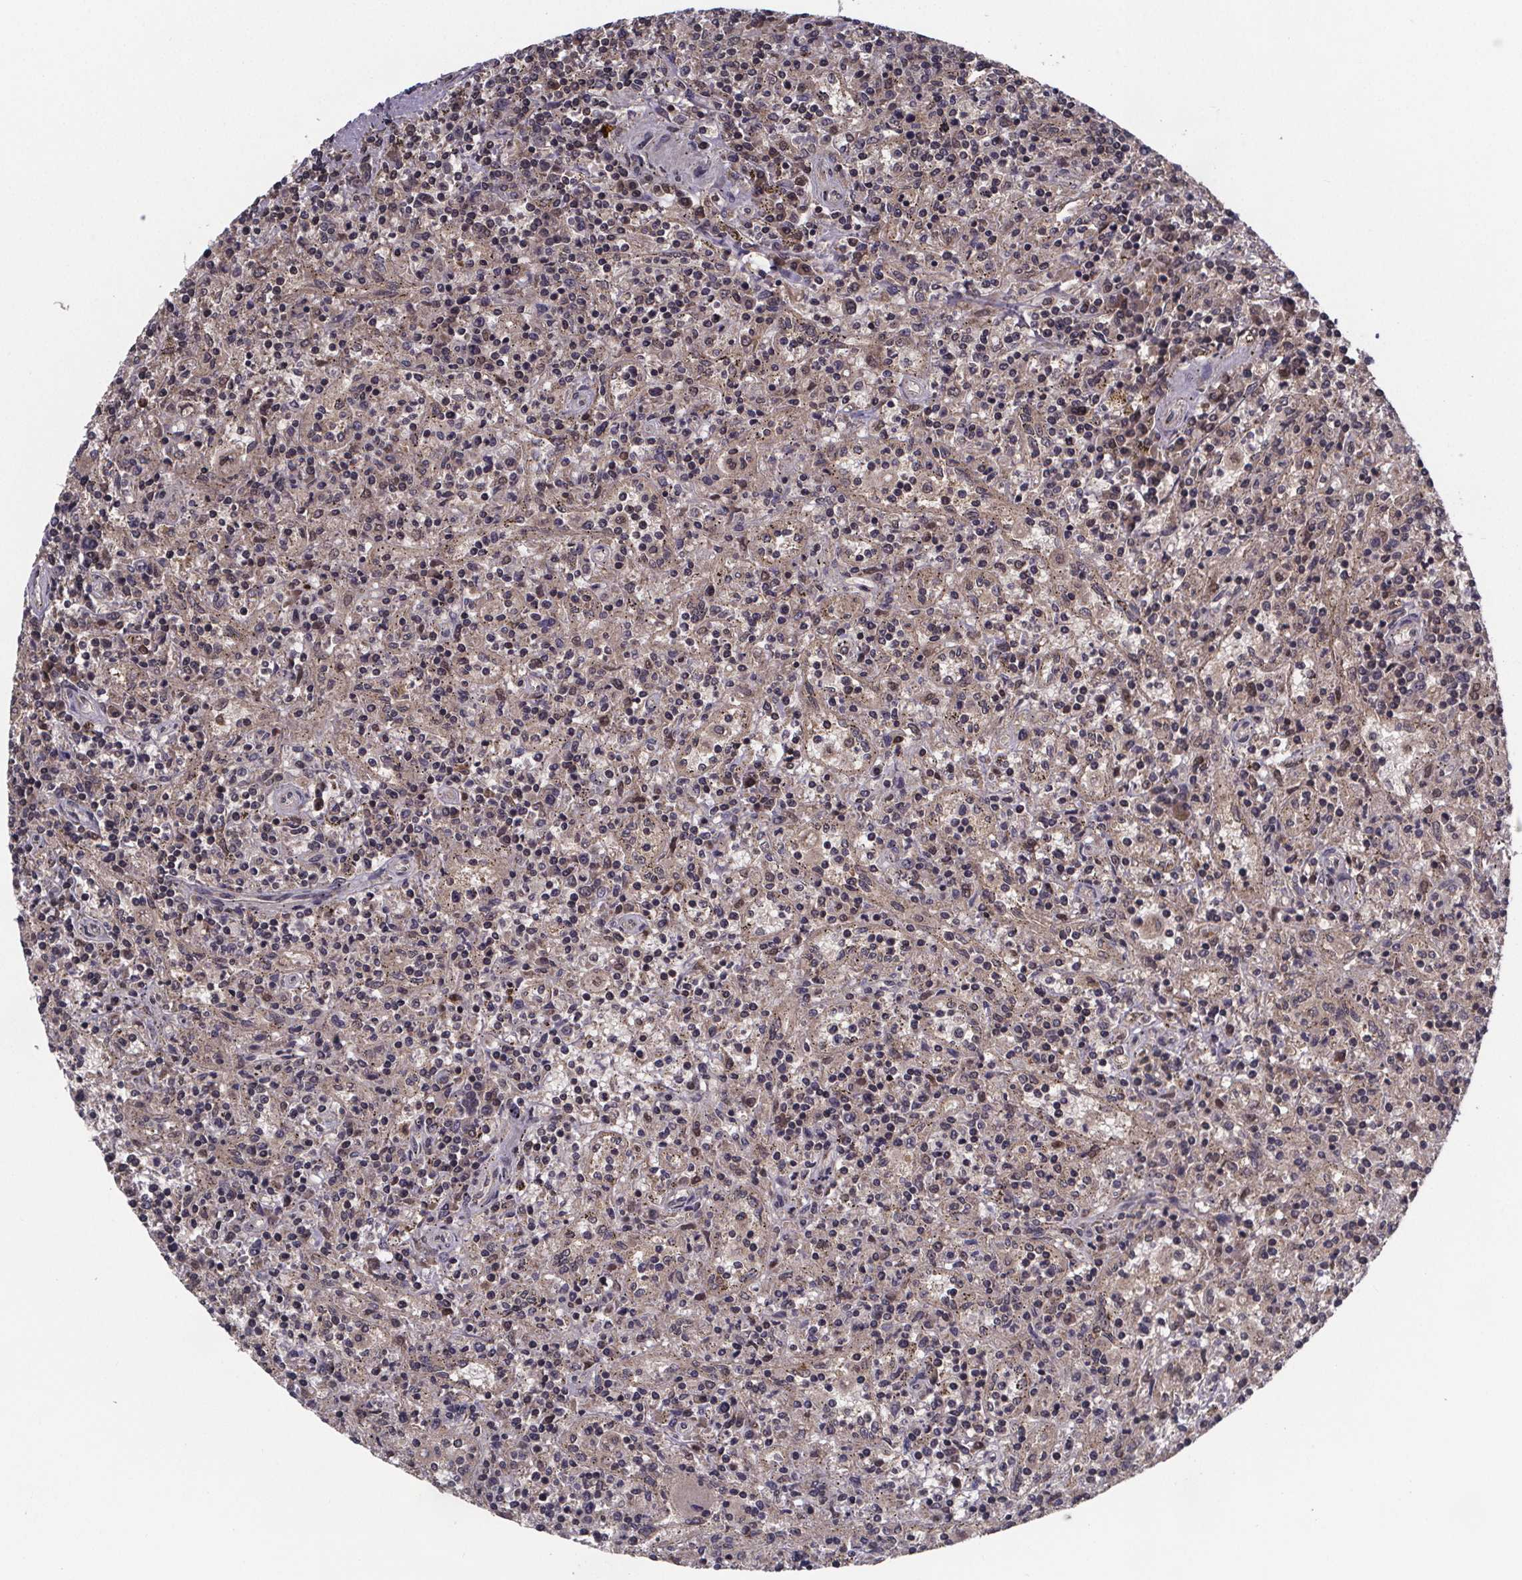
{"staining": {"intensity": "weak", "quantity": "<25%", "location": "nuclear"}, "tissue": "lymphoma", "cell_type": "Tumor cells", "image_type": "cancer", "snomed": [{"axis": "morphology", "description": "Malignant lymphoma, non-Hodgkin's type, Low grade"}, {"axis": "topography", "description": "Spleen"}], "caption": "Immunohistochemistry micrograph of neoplastic tissue: lymphoma stained with DAB shows no significant protein staining in tumor cells.", "gene": "FN3KRP", "patient": {"sex": "male", "age": 62}}